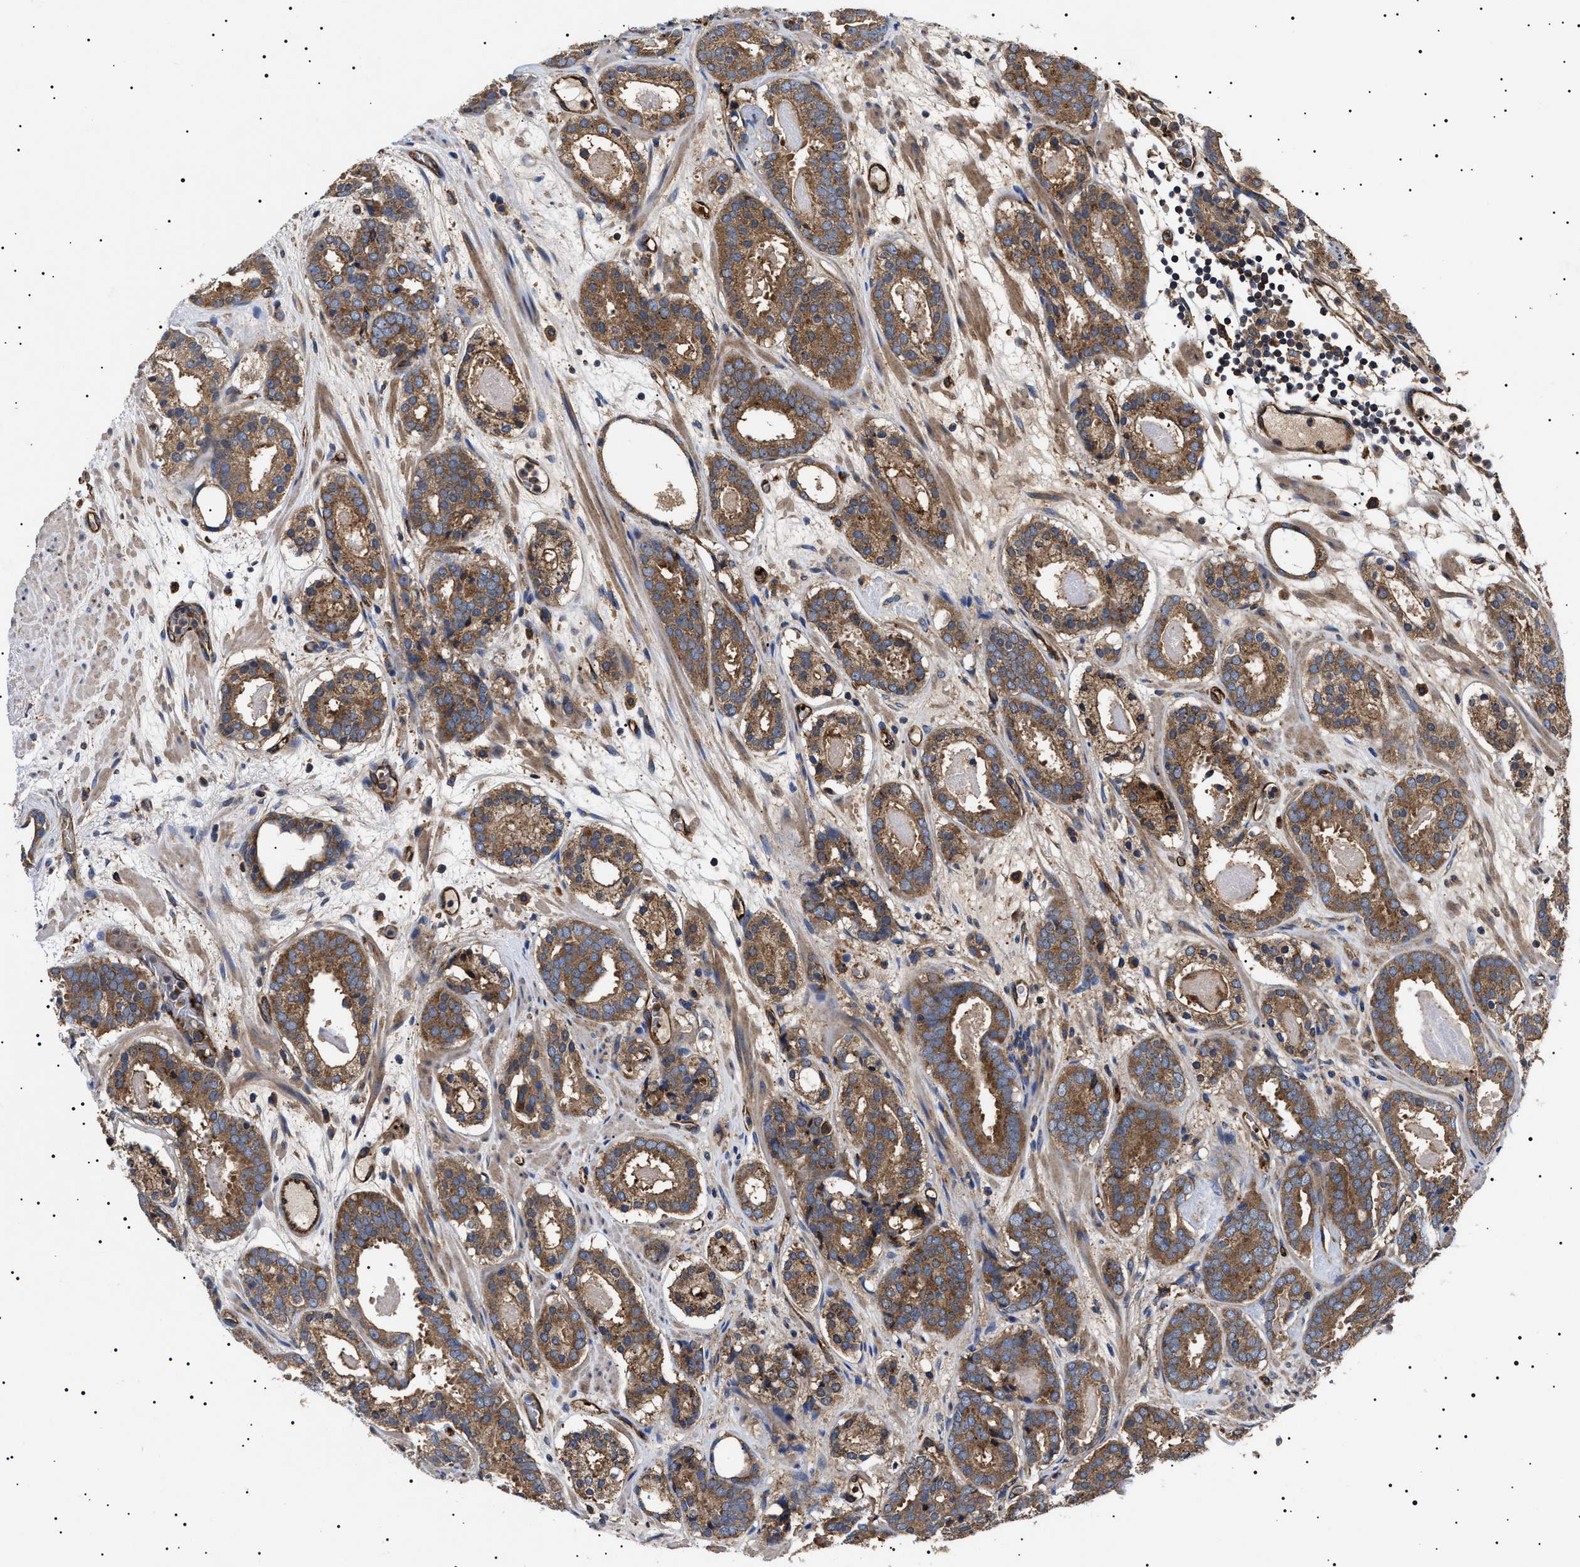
{"staining": {"intensity": "moderate", "quantity": ">75%", "location": "cytoplasmic/membranous"}, "tissue": "prostate cancer", "cell_type": "Tumor cells", "image_type": "cancer", "snomed": [{"axis": "morphology", "description": "Adenocarcinoma, Low grade"}, {"axis": "topography", "description": "Prostate"}], "caption": "Human prostate low-grade adenocarcinoma stained with a protein marker demonstrates moderate staining in tumor cells.", "gene": "TPP2", "patient": {"sex": "male", "age": 69}}